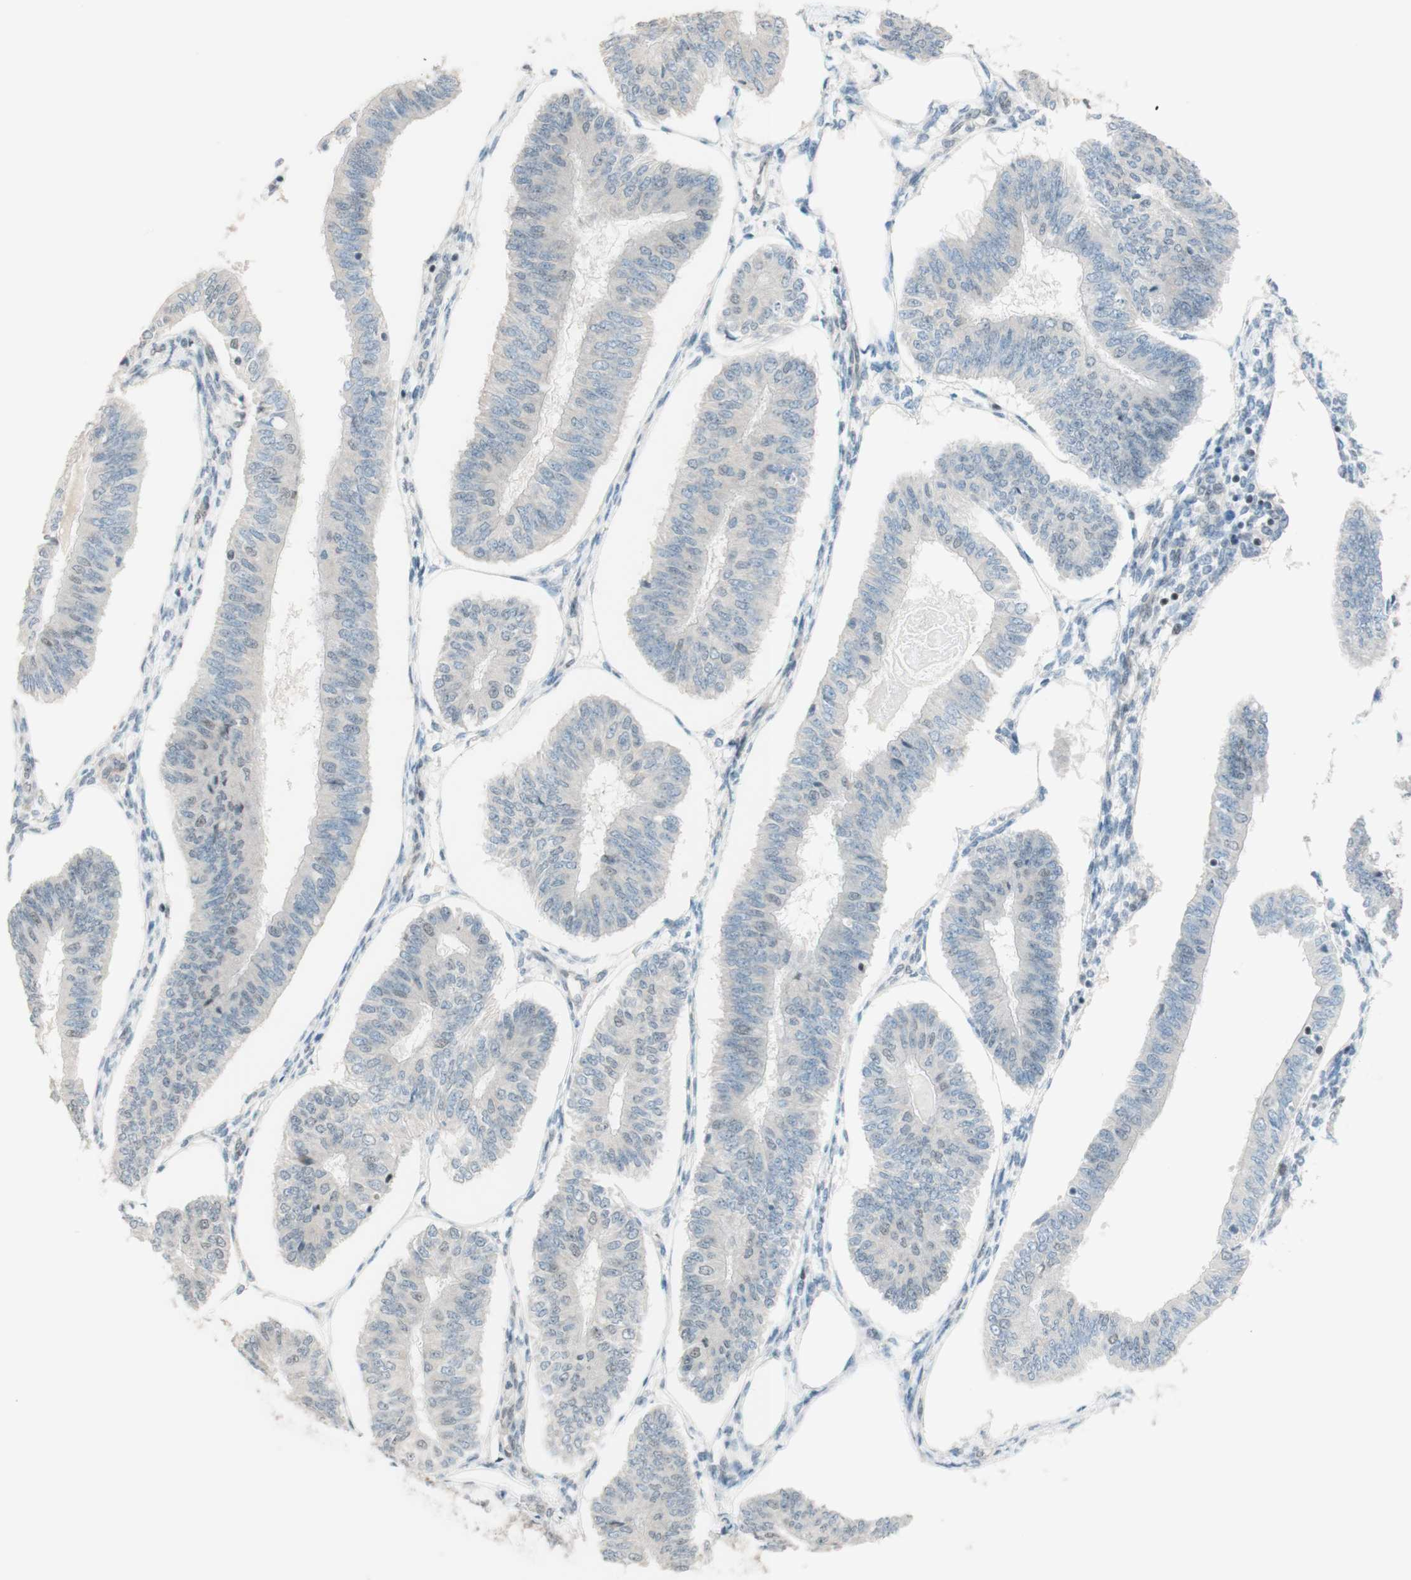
{"staining": {"intensity": "negative", "quantity": "none", "location": "none"}, "tissue": "endometrial cancer", "cell_type": "Tumor cells", "image_type": "cancer", "snomed": [{"axis": "morphology", "description": "Adenocarcinoma, NOS"}, {"axis": "topography", "description": "Endometrium"}], "caption": "High magnification brightfield microscopy of endometrial adenocarcinoma stained with DAB (brown) and counterstained with hematoxylin (blue): tumor cells show no significant expression. (IHC, brightfield microscopy, high magnification).", "gene": "JPH1", "patient": {"sex": "female", "age": 58}}